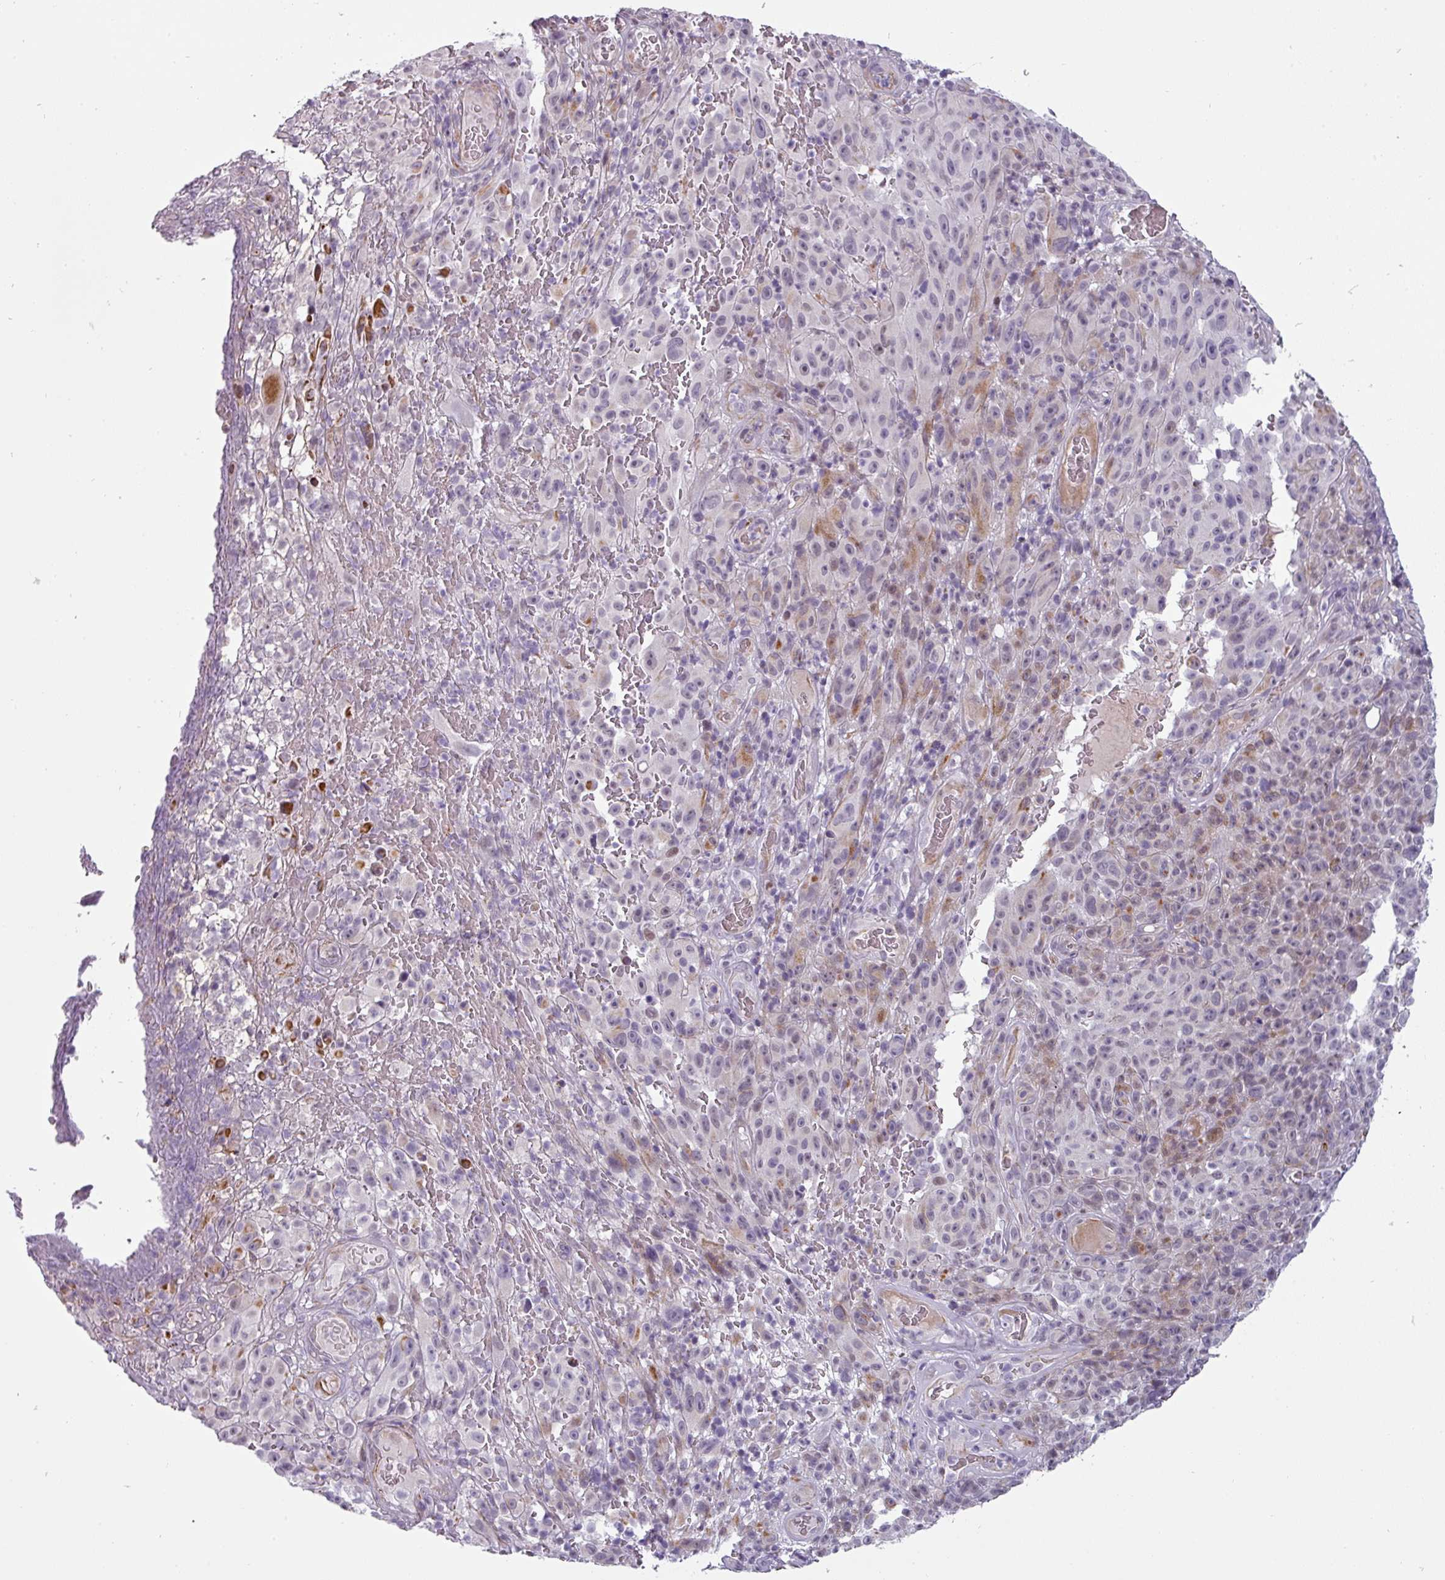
{"staining": {"intensity": "weak", "quantity": "<25%", "location": "cytoplasmic/membranous"}, "tissue": "melanoma", "cell_type": "Tumor cells", "image_type": "cancer", "snomed": [{"axis": "morphology", "description": "Malignant melanoma, NOS"}, {"axis": "topography", "description": "Skin"}], "caption": "A high-resolution photomicrograph shows immunohistochemistry (IHC) staining of malignant melanoma, which demonstrates no significant expression in tumor cells.", "gene": "CHRDL1", "patient": {"sex": "female", "age": 82}}